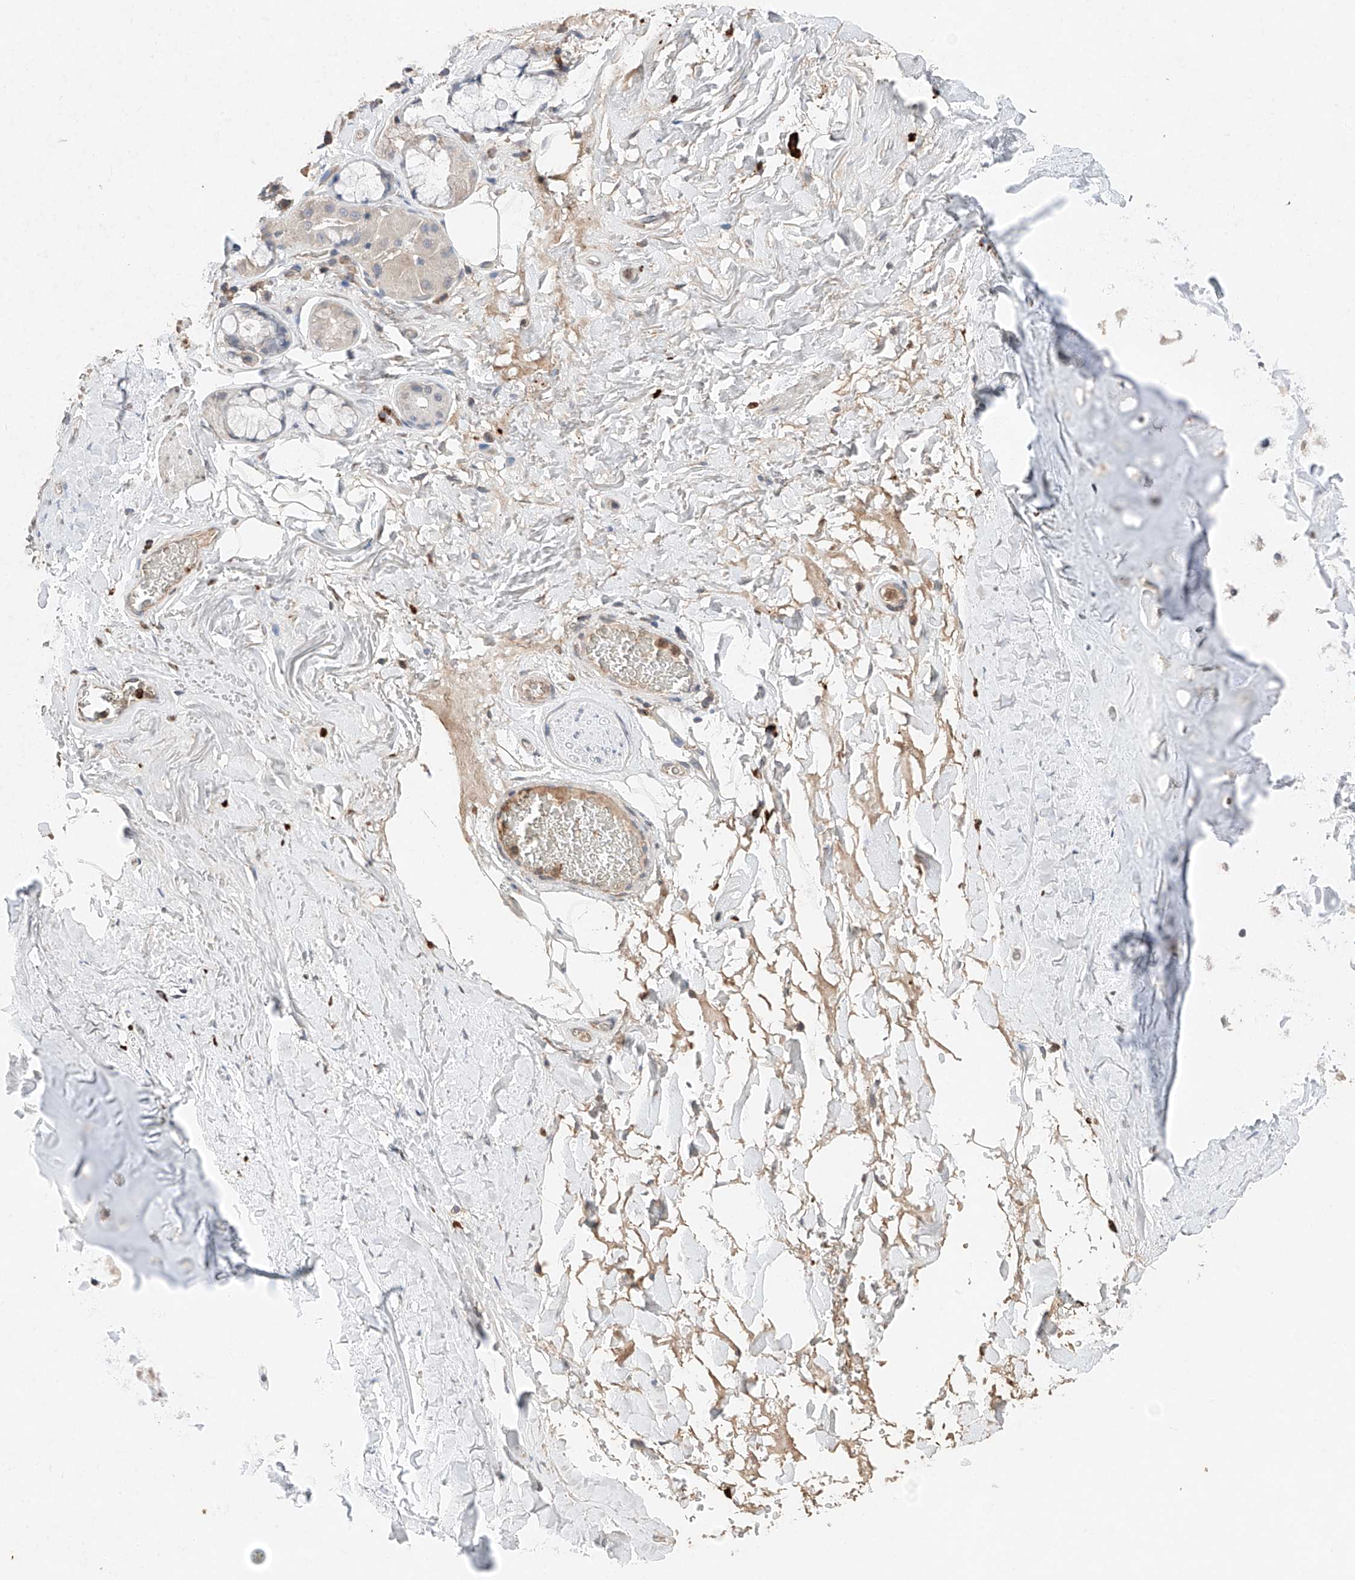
{"staining": {"intensity": "weak", "quantity": ">75%", "location": "cytoplasmic/membranous"}, "tissue": "adipose tissue", "cell_type": "Adipocytes", "image_type": "normal", "snomed": [{"axis": "morphology", "description": "Normal tissue, NOS"}, {"axis": "topography", "description": "Cartilage tissue"}], "caption": "An image showing weak cytoplasmic/membranous positivity in about >75% of adipocytes in unremarkable adipose tissue, as visualized by brown immunohistochemical staining.", "gene": "TBX4", "patient": {"sex": "female", "age": 63}}